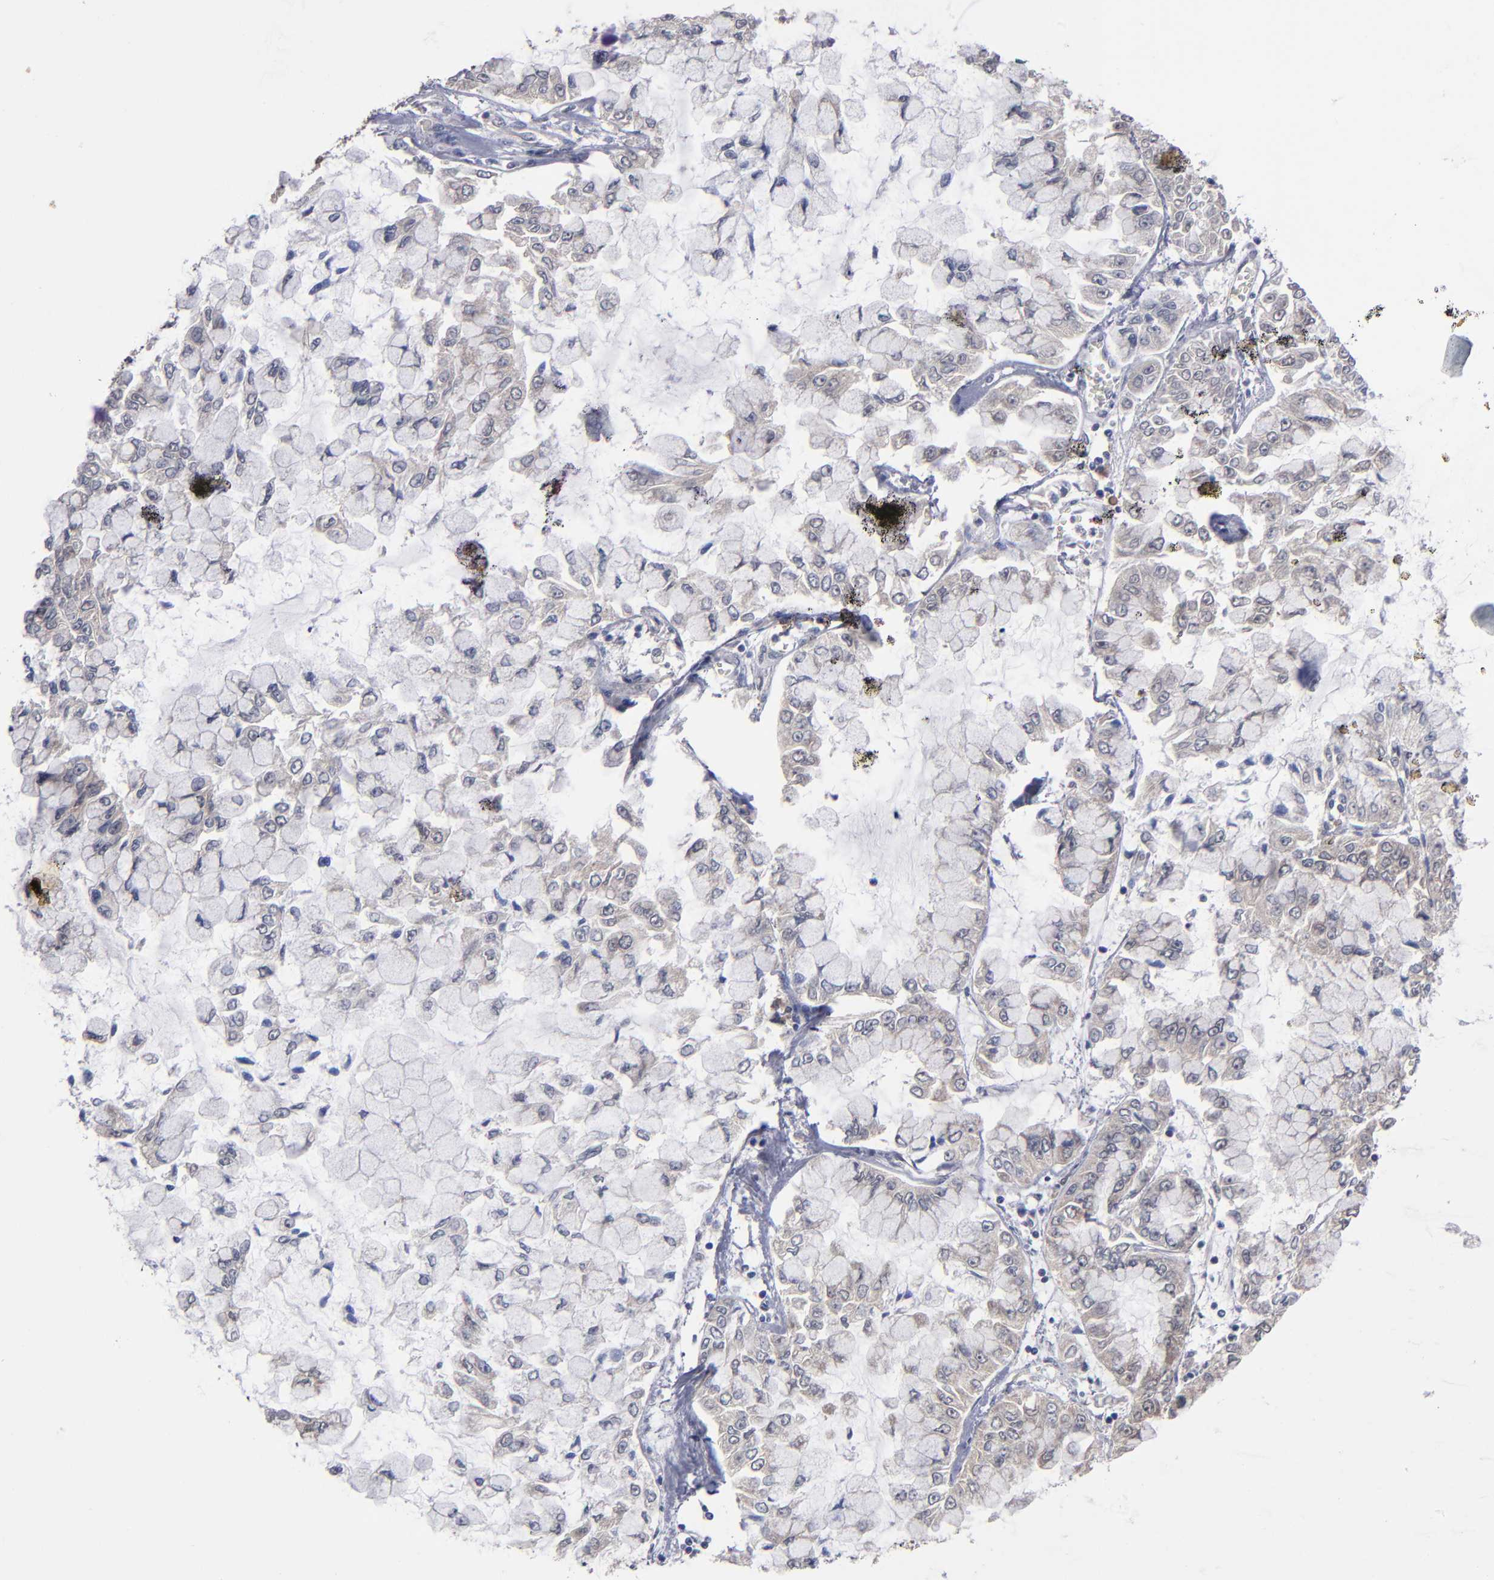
{"staining": {"intensity": "weak", "quantity": "25%-75%", "location": "cytoplasmic/membranous"}, "tissue": "liver cancer", "cell_type": "Tumor cells", "image_type": "cancer", "snomed": [{"axis": "morphology", "description": "Cholangiocarcinoma"}, {"axis": "topography", "description": "Liver"}], "caption": "DAB (3,3'-diaminobenzidine) immunohistochemical staining of liver cholangiocarcinoma reveals weak cytoplasmic/membranous protein expression in approximately 25%-75% of tumor cells.", "gene": "ALG13", "patient": {"sex": "female", "age": 79}}